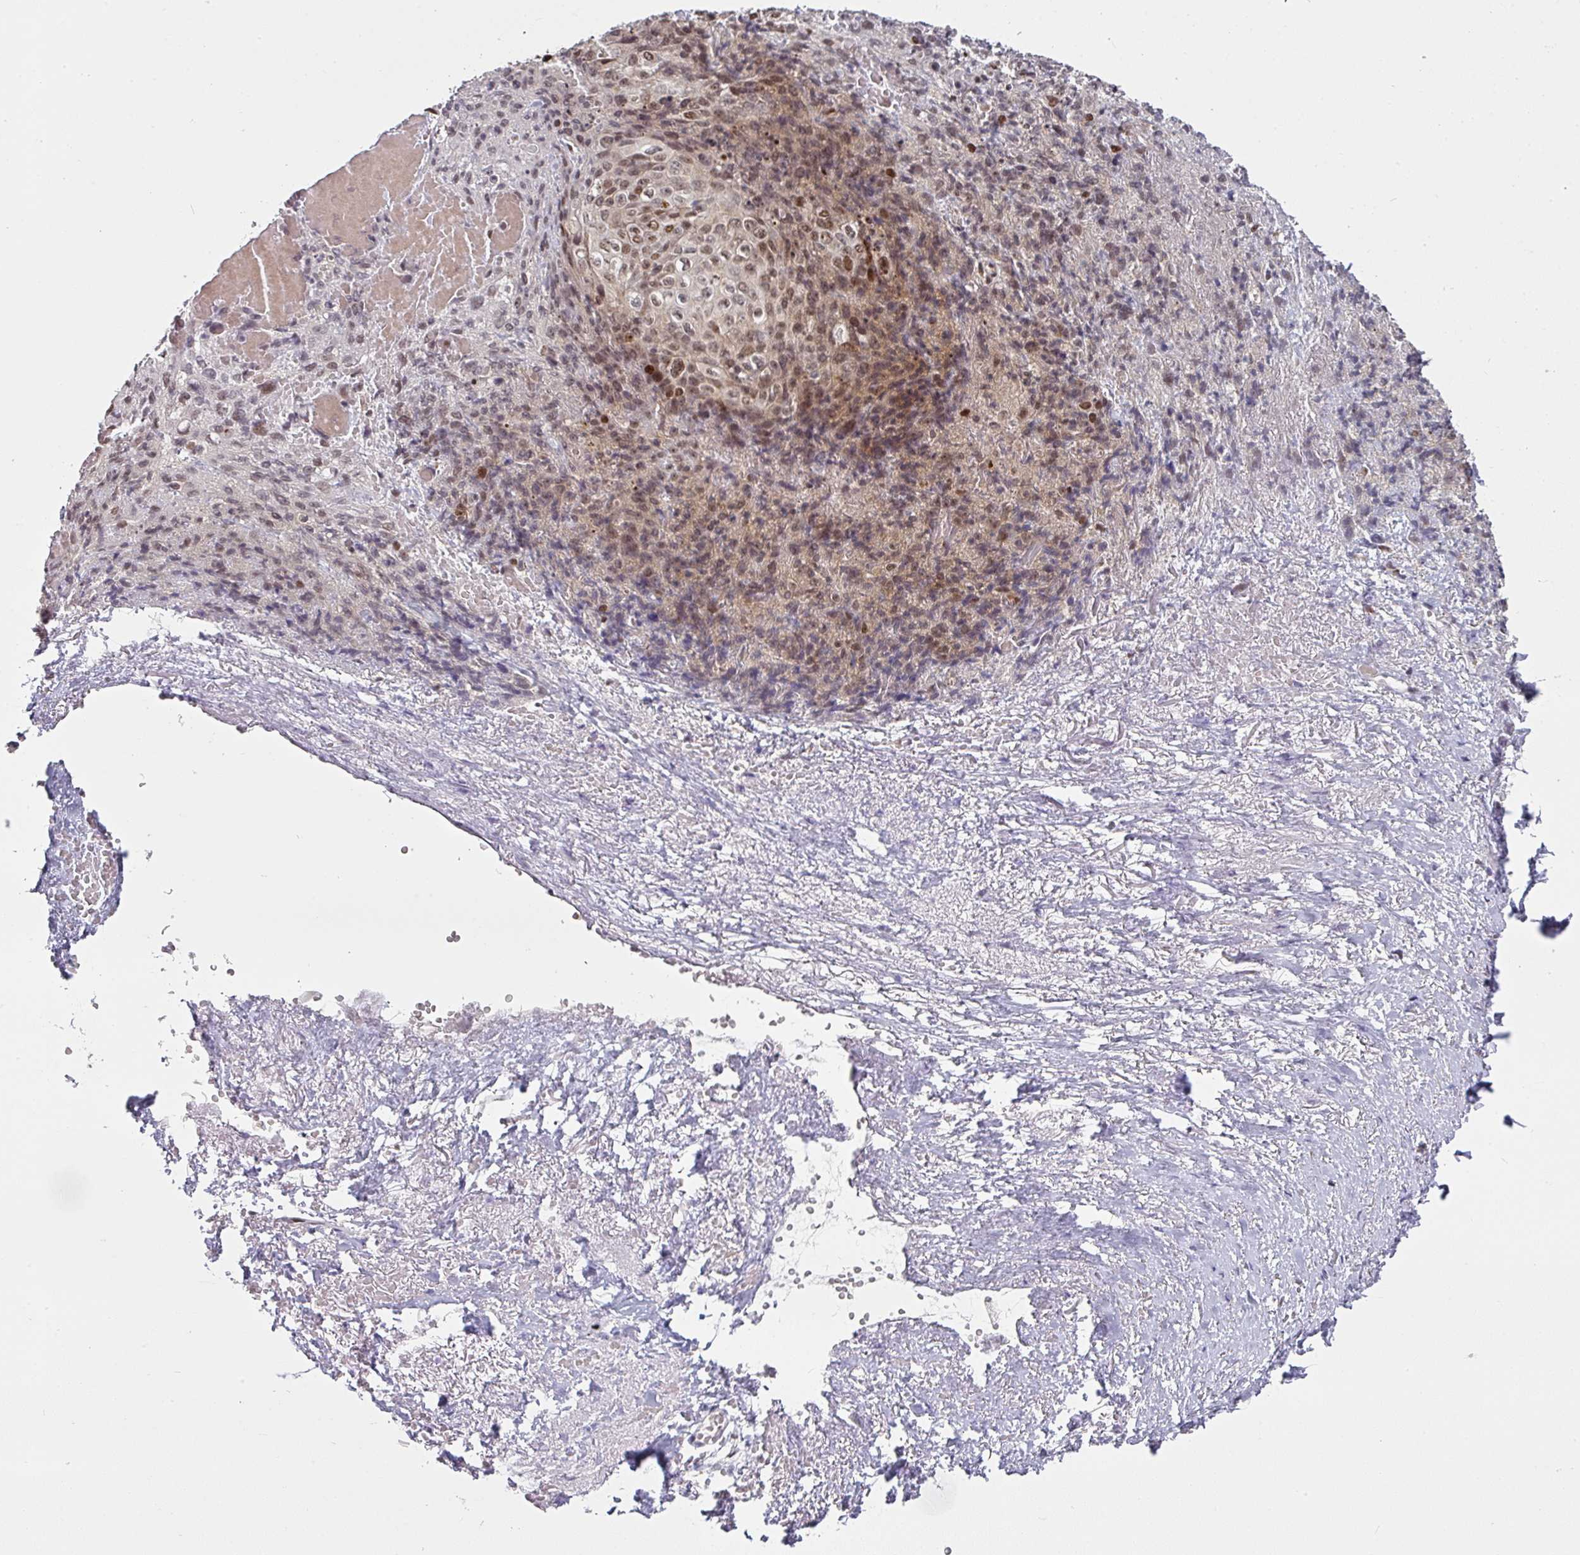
{"staining": {"intensity": "moderate", "quantity": ">75%", "location": "nuclear"}, "tissue": "skin cancer", "cell_type": "Tumor cells", "image_type": "cancer", "snomed": [{"axis": "morphology", "description": "Squamous cell carcinoma, NOS"}, {"axis": "topography", "description": "Skin"}, {"axis": "topography", "description": "Vulva"}], "caption": "Moderate nuclear protein positivity is present in approximately >75% of tumor cells in skin cancer (squamous cell carcinoma).", "gene": "RAD50", "patient": {"sex": "female", "age": 85}}